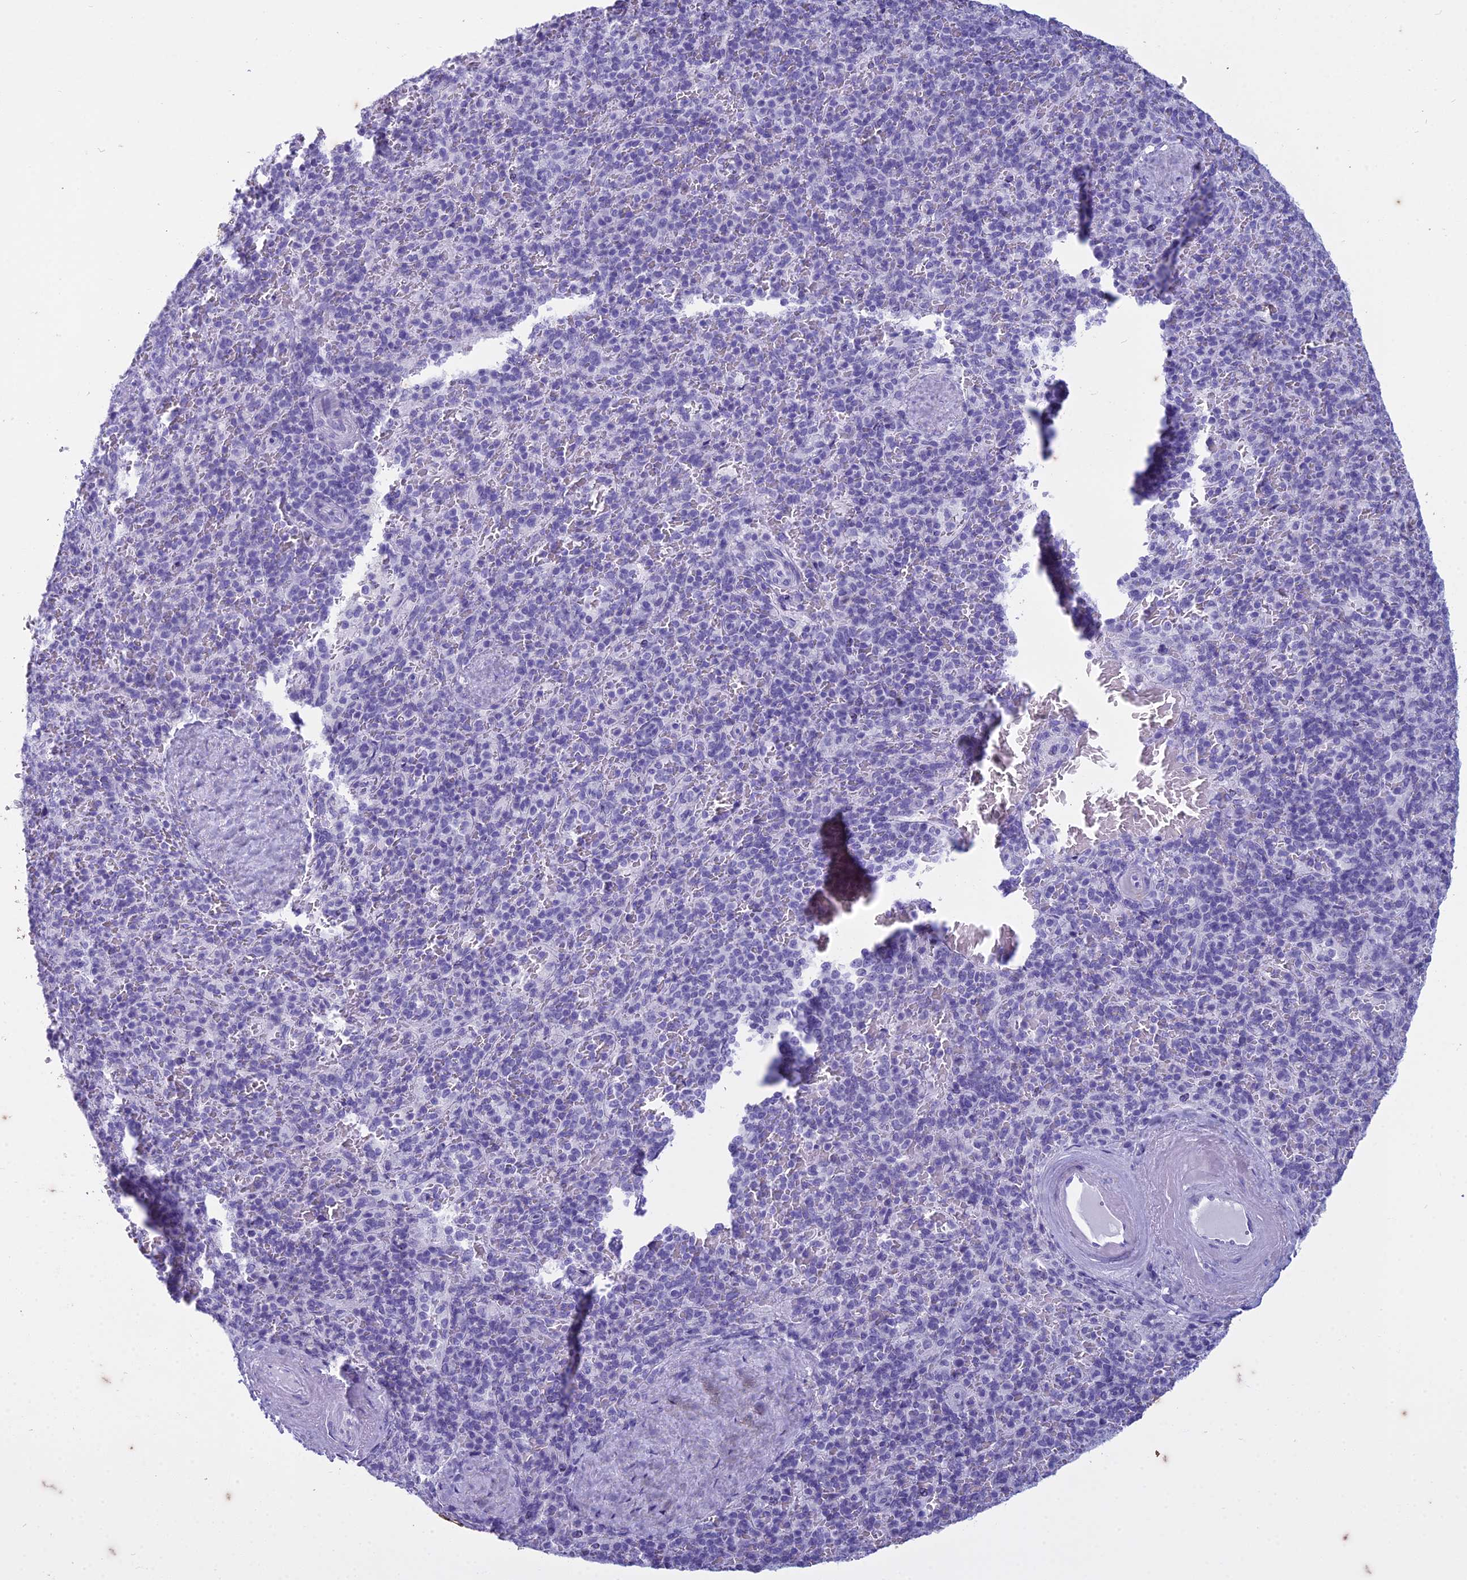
{"staining": {"intensity": "negative", "quantity": "none", "location": "none"}, "tissue": "spleen", "cell_type": "Cells in red pulp", "image_type": "normal", "snomed": [{"axis": "morphology", "description": "Normal tissue, NOS"}, {"axis": "topography", "description": "Spleen"}], "caption": "Immunohistochemical staining of normal human spleen demonstrates no significant positivity in cells in red pulp.", "gene": "HMGB4", "patient": {"sex": "male", "age": 82}}